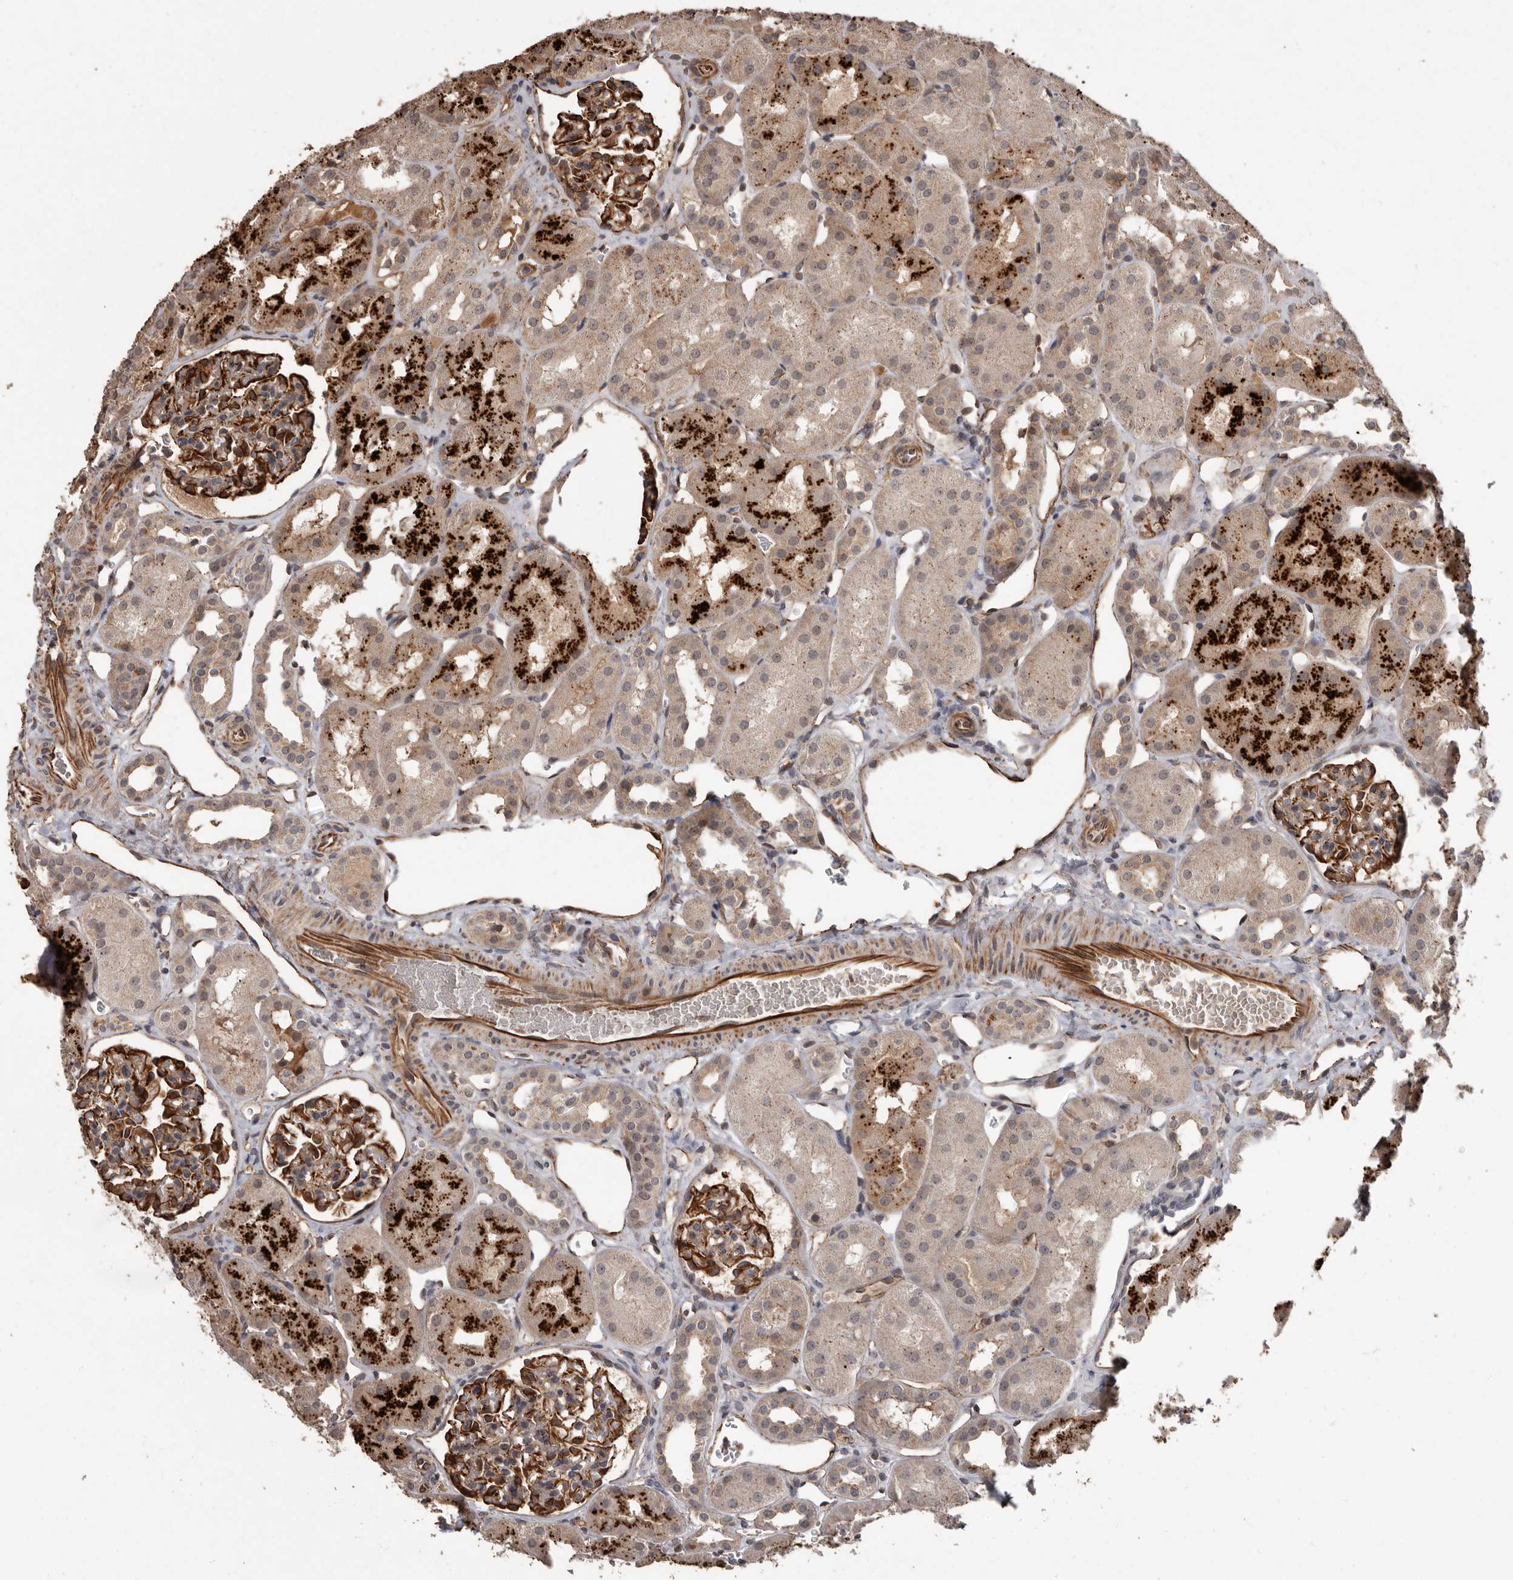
{"staining": {"intensity": "strong", "quantity": "25%-75%", "location": "cytoplasmic/membranous"}, "tissue": "kidney", "cell_type": "Cells in glomeruli", "image_type": "normal", "snomed": [{"axis": "morphology", "description": "Normal tissue, NOS"}, {"axis": "topography", "description": "Kidney"}], "caption": "Brown immunohistochemical staining in normal human kidney demonstrates strong cytoplasmic/membranous staining in about 25%-75% of cells in glomeruli.", "gene": "BRAT1", "patient": {"sex": "male", "age": 16}}